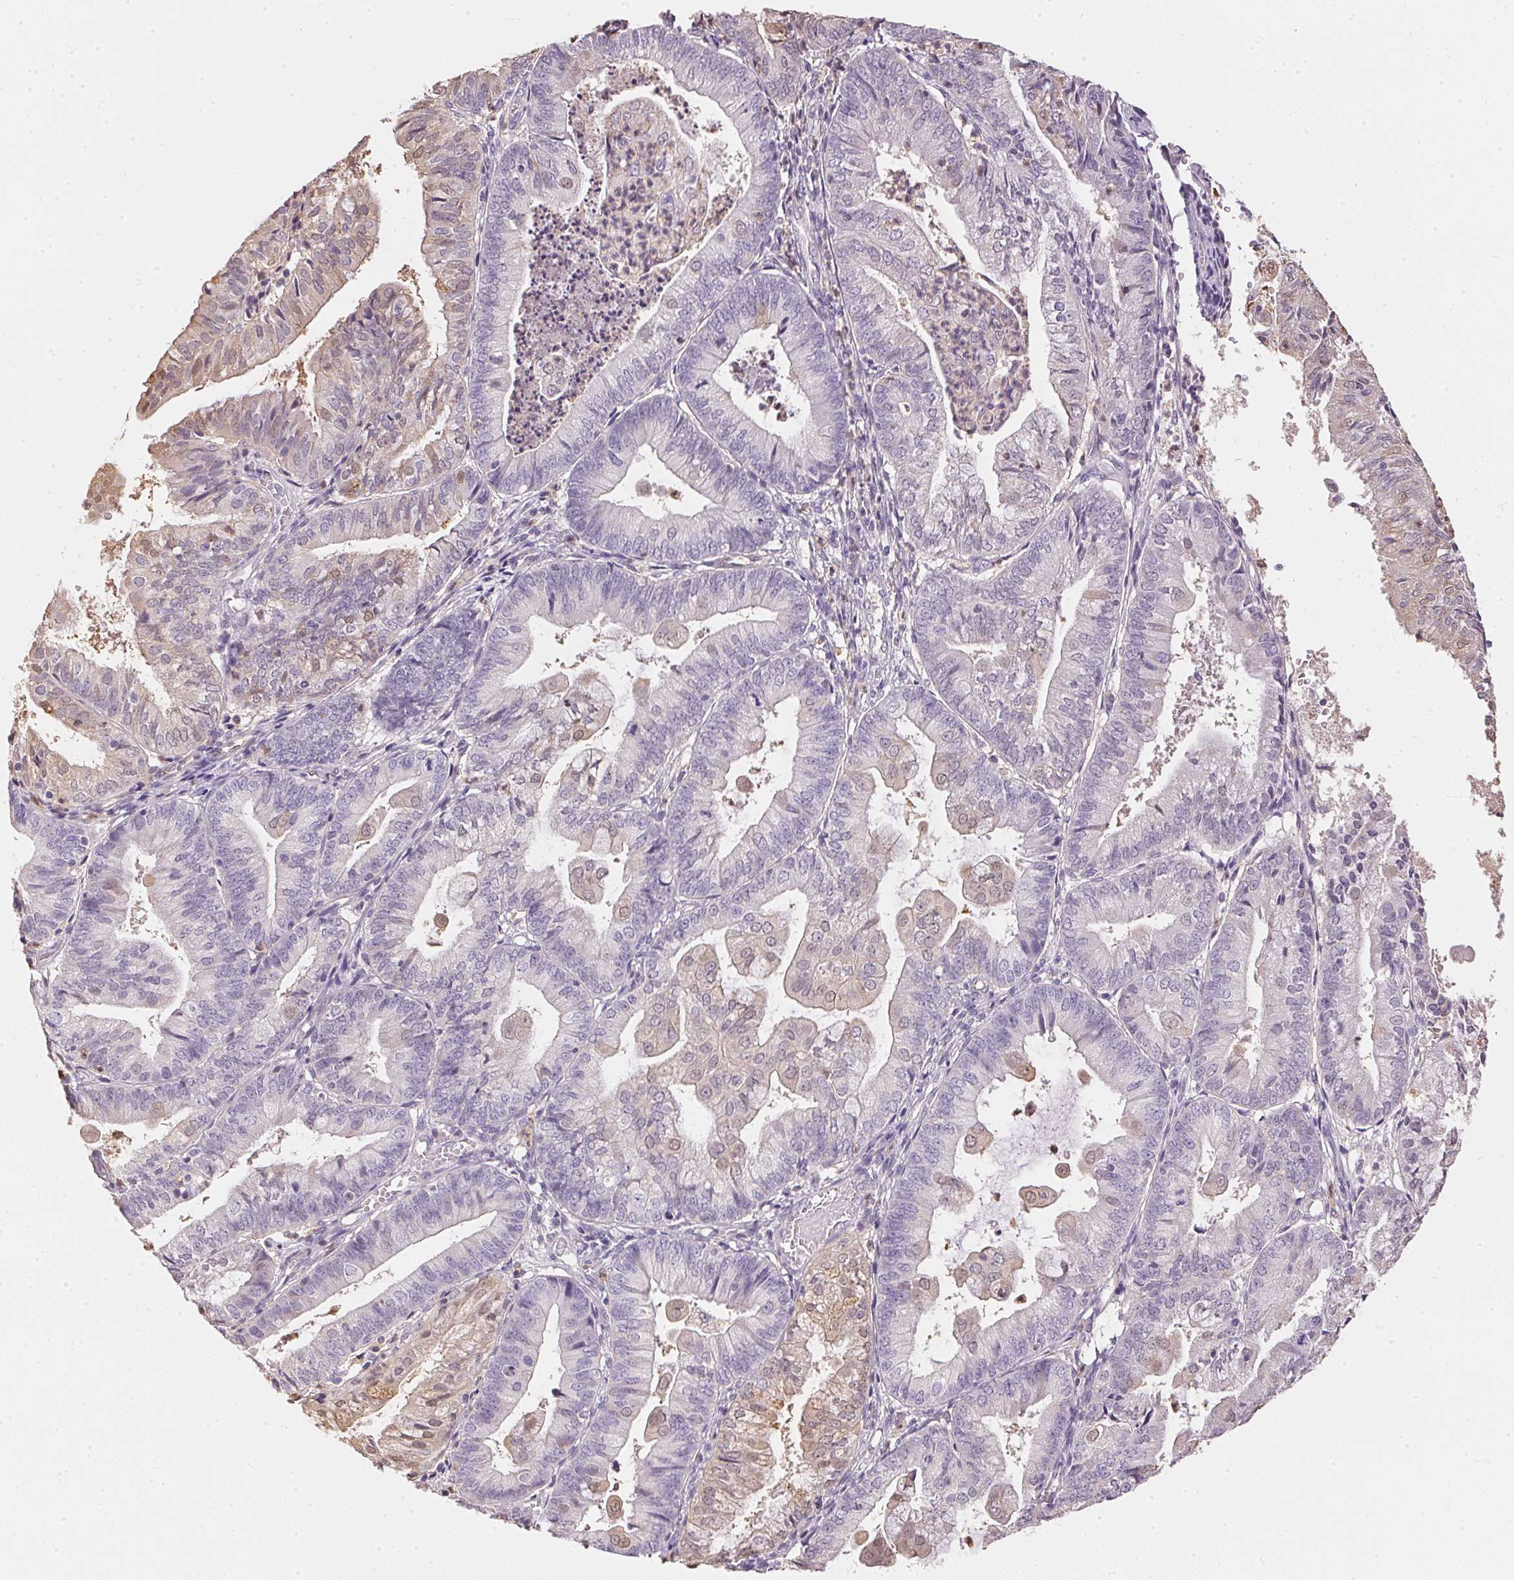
{"staining": {"intensity": "moderate", "quantity": "<25%", "location": "cytoplasmic/membranous"}, "tissue": "endometrial cancer", "cell_type": "Tumor cells", "image_type": "cancer", "snomed": [{"axis": "morphology", "description": "Adenocarcinoma, NOS"}, {"axis": "topography", "description": "Endometrium"}], "caption": "Endometrial cancer stained with a protein marker displays moderate staining in tumor cells.", "gene": "S100A3", "patient": {"sex": "female", "age": 55}}